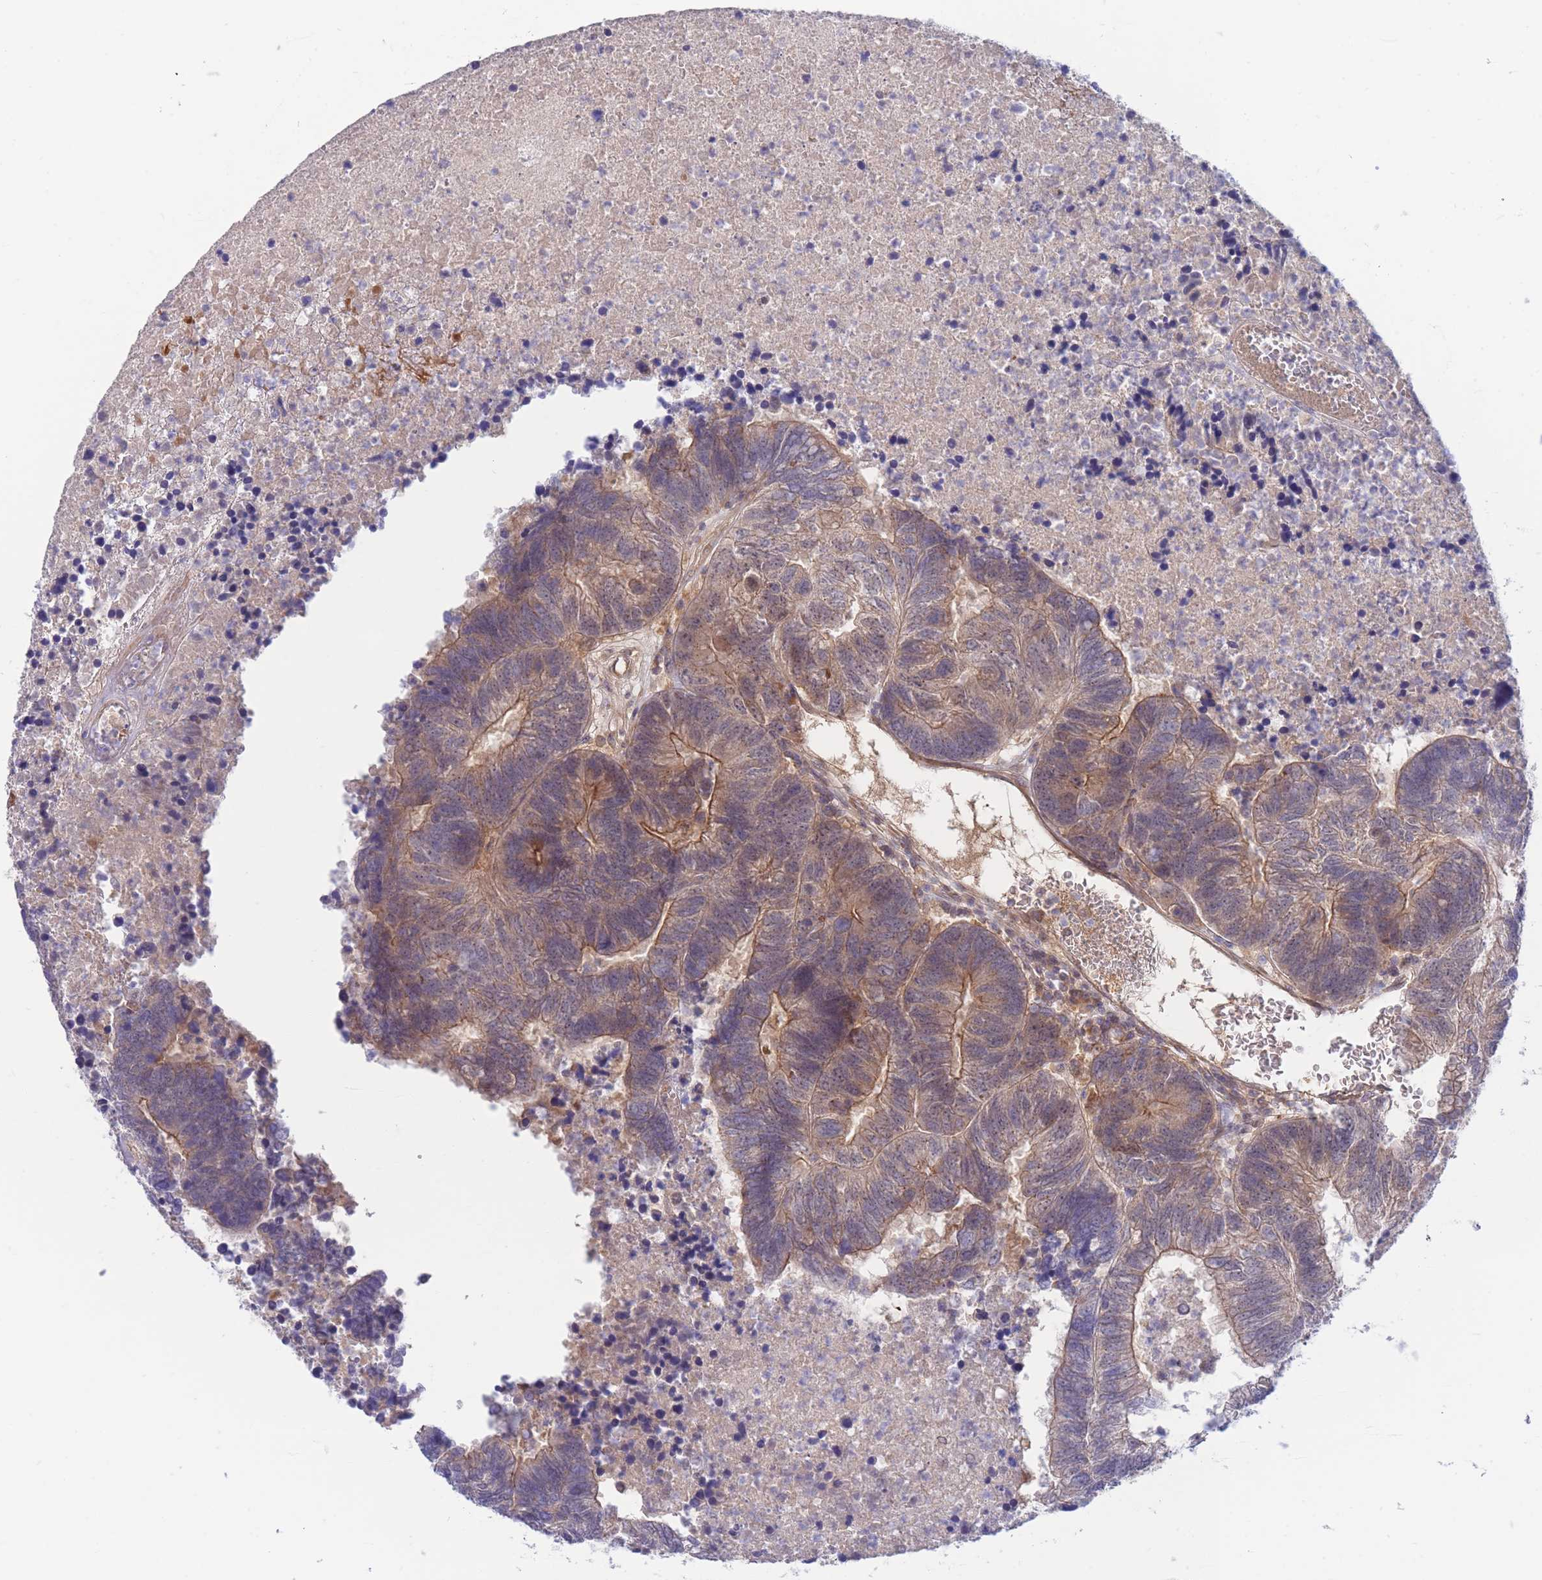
{"staining": {"intensity": "moderate", "quantity": "25%-75%", "location": "cytoplasmic/membranous"}, "tissue": "colorectal cancer", "cell_type": "Tumor cells", "image_type": "cancer", "snomed": [{"axis": "morphology", "description": "Adenocarcinoma, NOS"}, {"axis": "topography", "description": "Colon"}], "caption": "Protein expression analysis of human colorectal cancer reveals moderate cytoplasmic/membranous staining in approximately 25%-75% of tumor cells. (DAB (3,3'-diaminobenzidine) IHC with brightfield microscopy, high magnification).", "gene": "APOL4", "patient": {"sex": "female", "age": 48}}